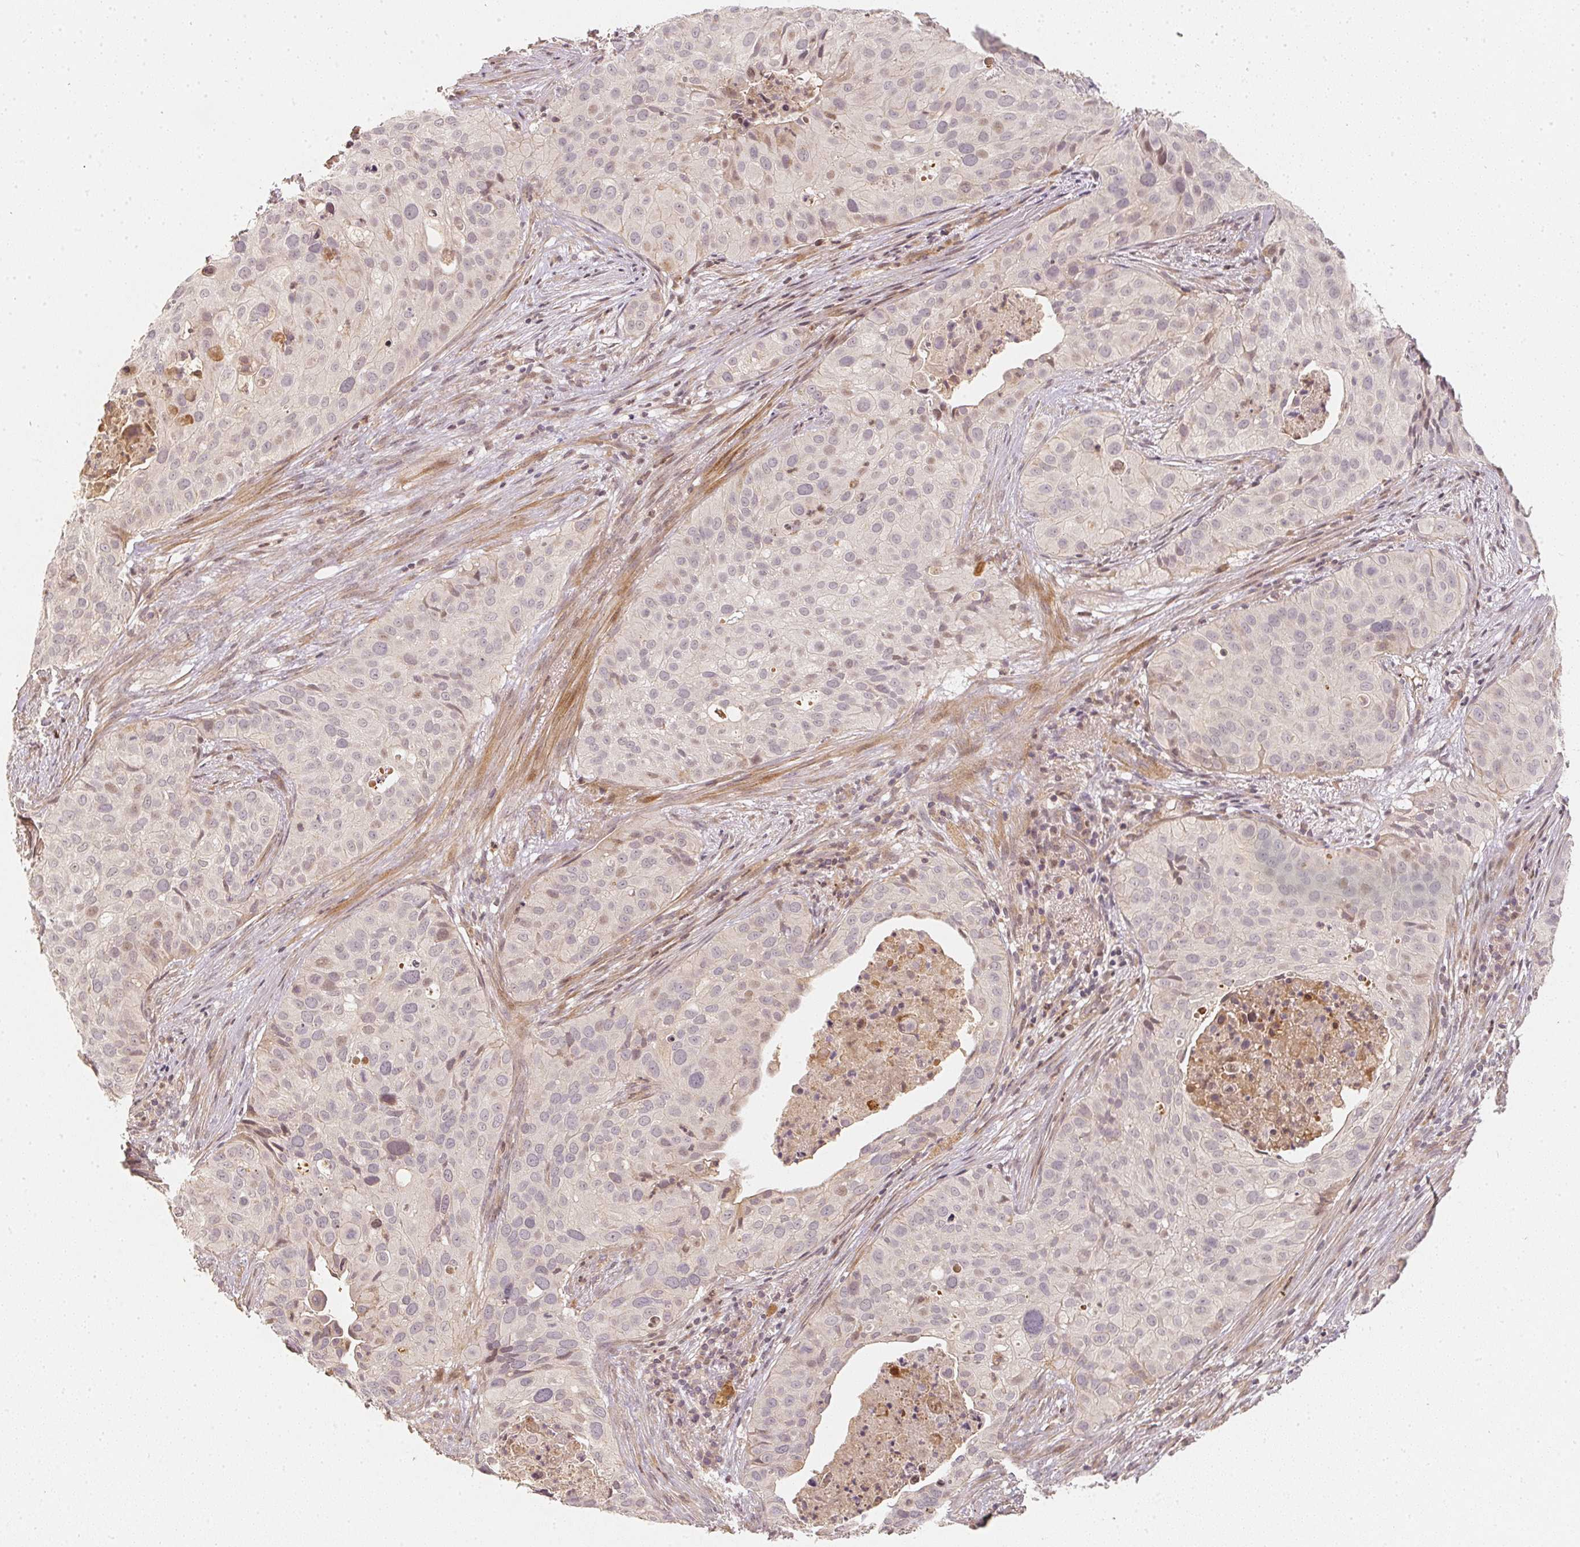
{"staining": {"intensity": "negative", "quantity": "none", "location": "none"}, "tissue": "cervical cancer", "cell_type": "Tumor cells", "image_type": "cancer", "snomed": [{"axis": "morphology", "description": "Squamous cell carcinoma, NOS"}, {"axis": "topography", "description": "Cervix"}], "caption": "IHC of cervical squamous cell carcinoma reveals no expression in tumor cells. Brightfield microscopy of immunohistochemistry stained with DAB (3,3'-diaminobenzidine) (brown) and hematoxylin (blue), captured at high magnification.", "gene": "SERPINE1", "patient": {"sex": "female", "age": 38}}